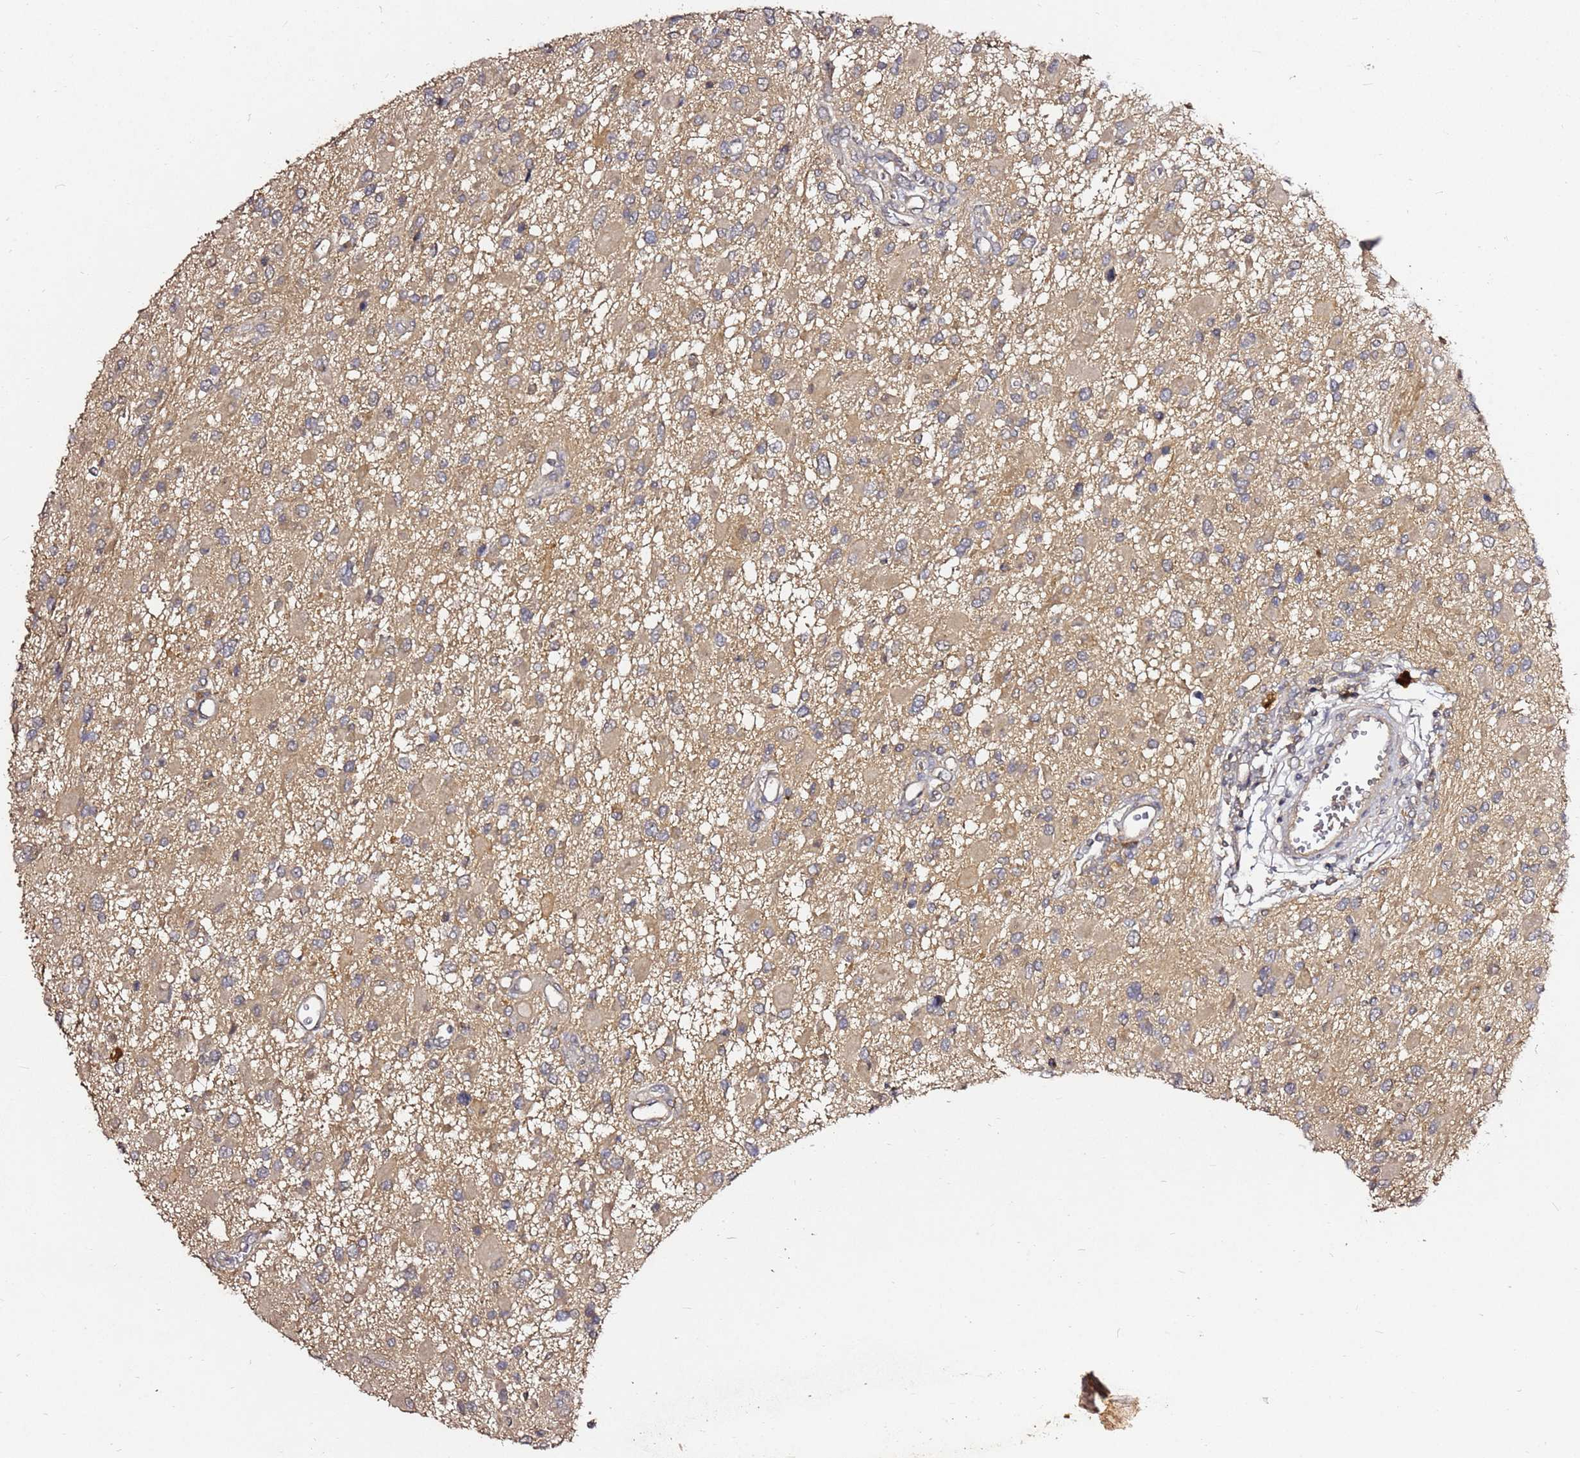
{"staining": {"intensity": "weak", "quantity": ">75%", "location": "cytoplasmic/membranous"}, "tissue": "glioma", "cell_type": "Tumor cells", "image_type": "cancer", "snomed": [{"axis": "morphology", "description": "Glioma, malignant, High grade"}, {"axis": "topography", "description": "Brain"}], "caption": "The photomicrograph displays immunohistochemical staining of malignant glioma (high-grade). There is weak cytoplasmic/membranous positivity is seen in approximately >75% of tumor cells.", "gene": "C6orf136", "patient": {"sex": "male", "age": 53}}